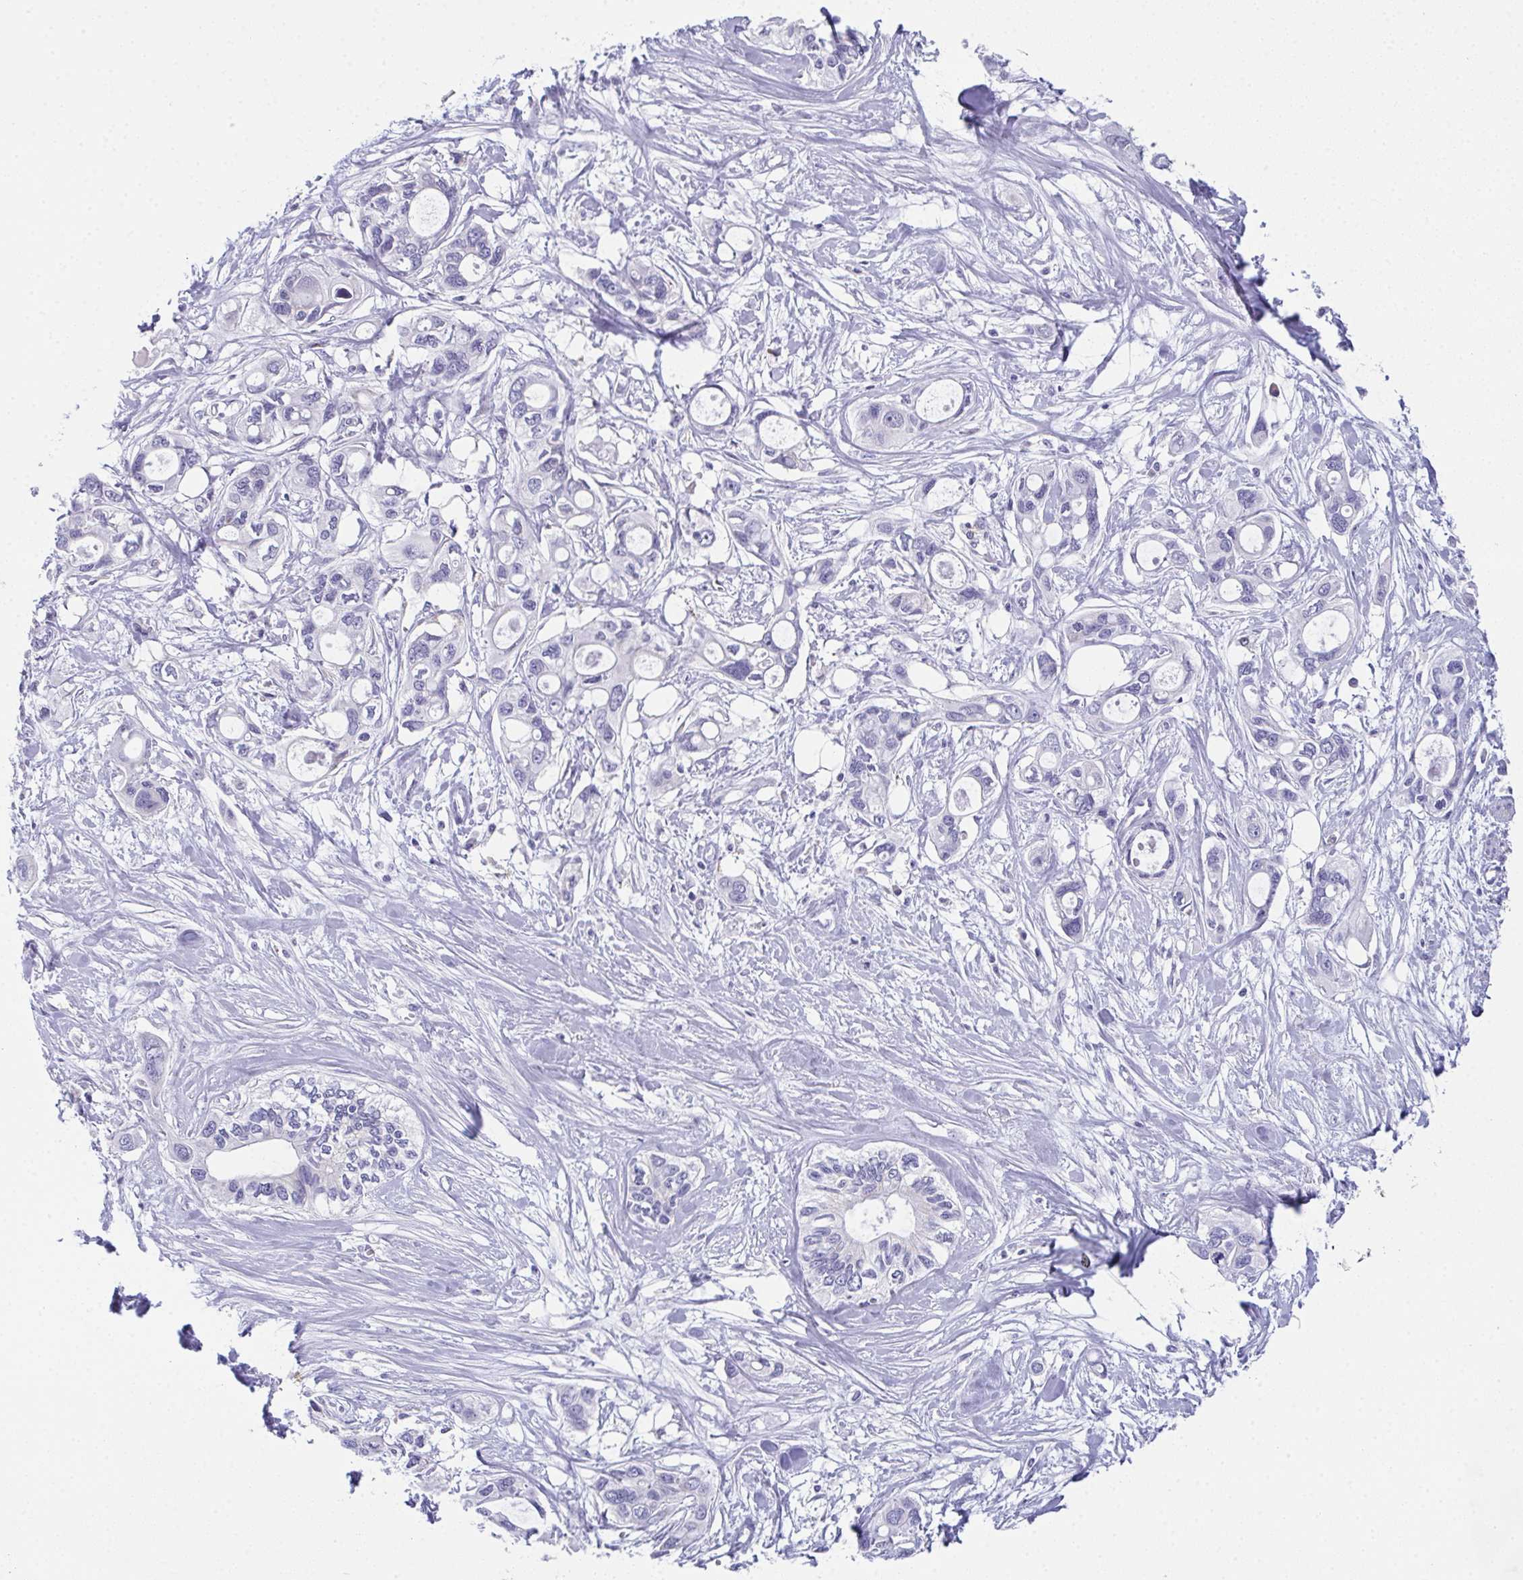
{"staining": {"intensity": "negative", "quantity": "none", "location": "none"}, "tissue": "pancreatic cancer", "cell_type": "Tumor cells", "image_type": "cancer", "snomed": [{"axis": "morphology", "description": "Adenocarcinoma, NOS"}, {"axis": "topography", "description": "Pancreas"}], "caption": "DAB immunohistochemical staining of adenocarcinoma (pancreatic) displays no significant positivity in tumor cells. The staining is performed using DAB brown chromogen with nuclei counter-stained in using hematoxylin.", "gene": "TEX19", "patient": {"sex": "male", "age": 60}}